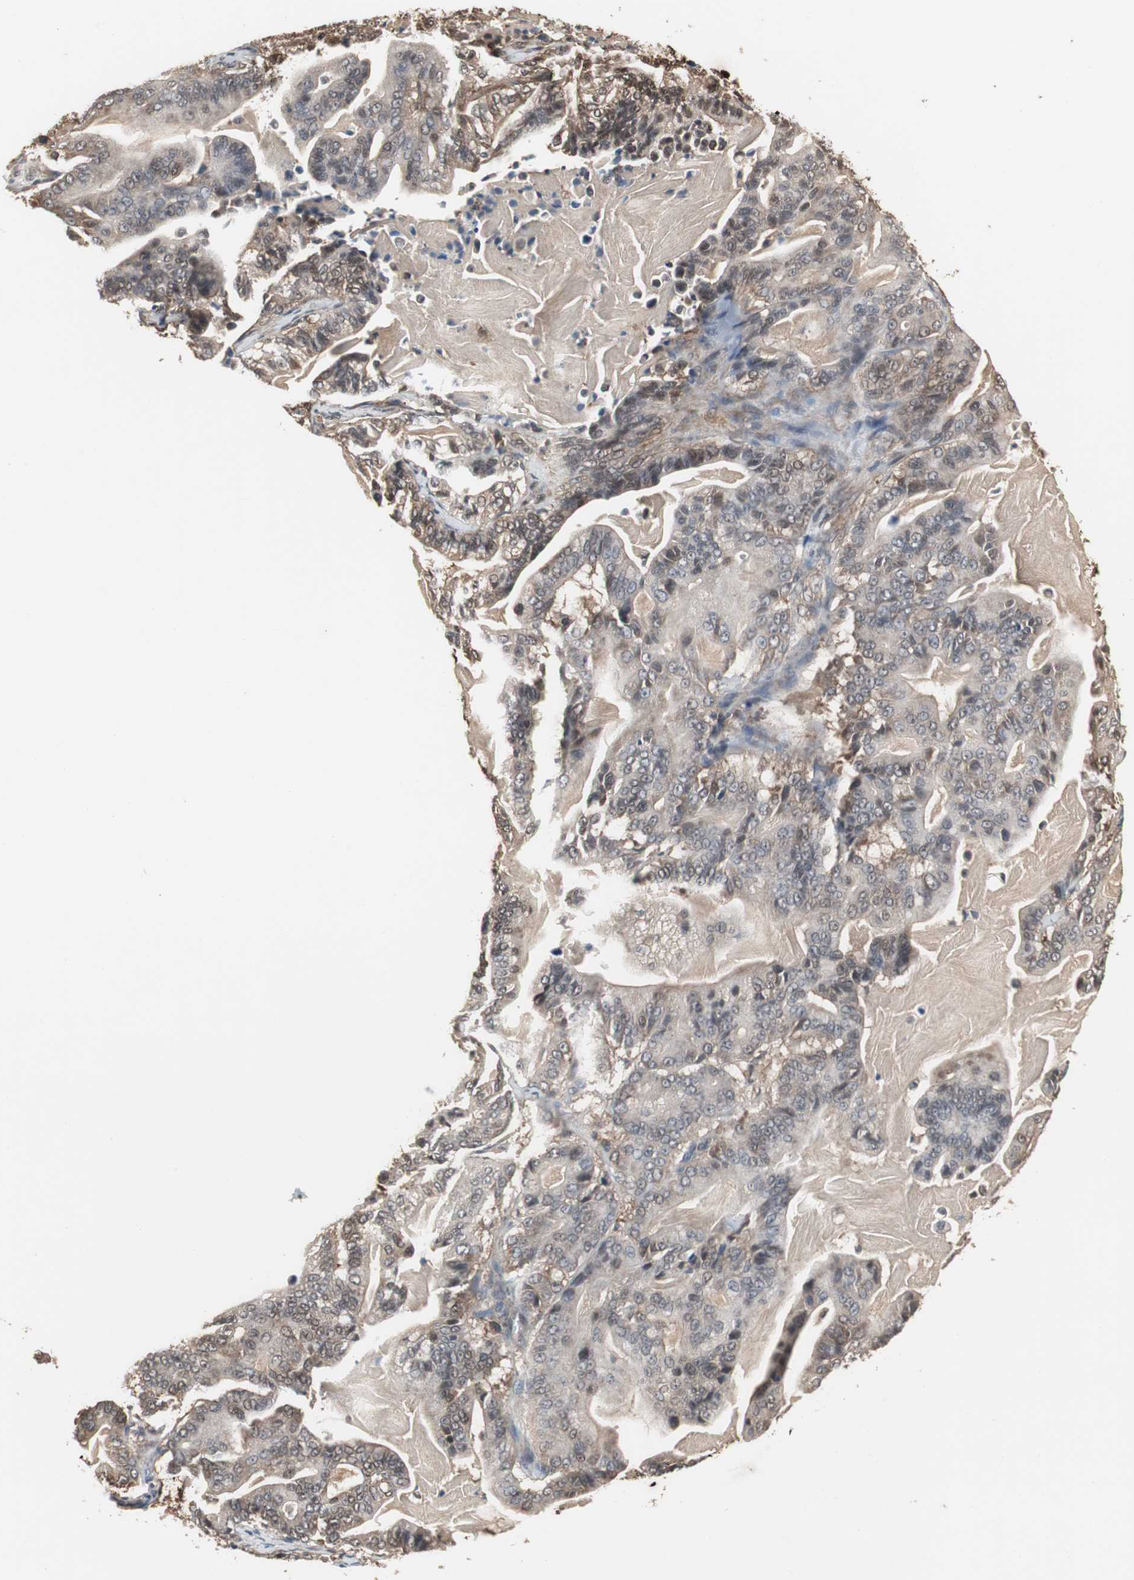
{"staining": {"intensity": "weak", "quantity": "<25%", "location": "cytoplasmic/membranous"}, "tissue": "pancreatic cancer", "cell_type": "Tumor cells", "image_type": "cancer", "snomed": [{"axis": "morphology", "description": "Adenocarcinoma, NOS"}, {"axis": "topography", "description": "Pancreas"}], "caption": "A high-resolution image shows IHC staining of pancreatic cancer, which shows no significant expression in tumor cells.", "gene": "ZSCAN22", "patient": {"sex": "male", "age": 63}}